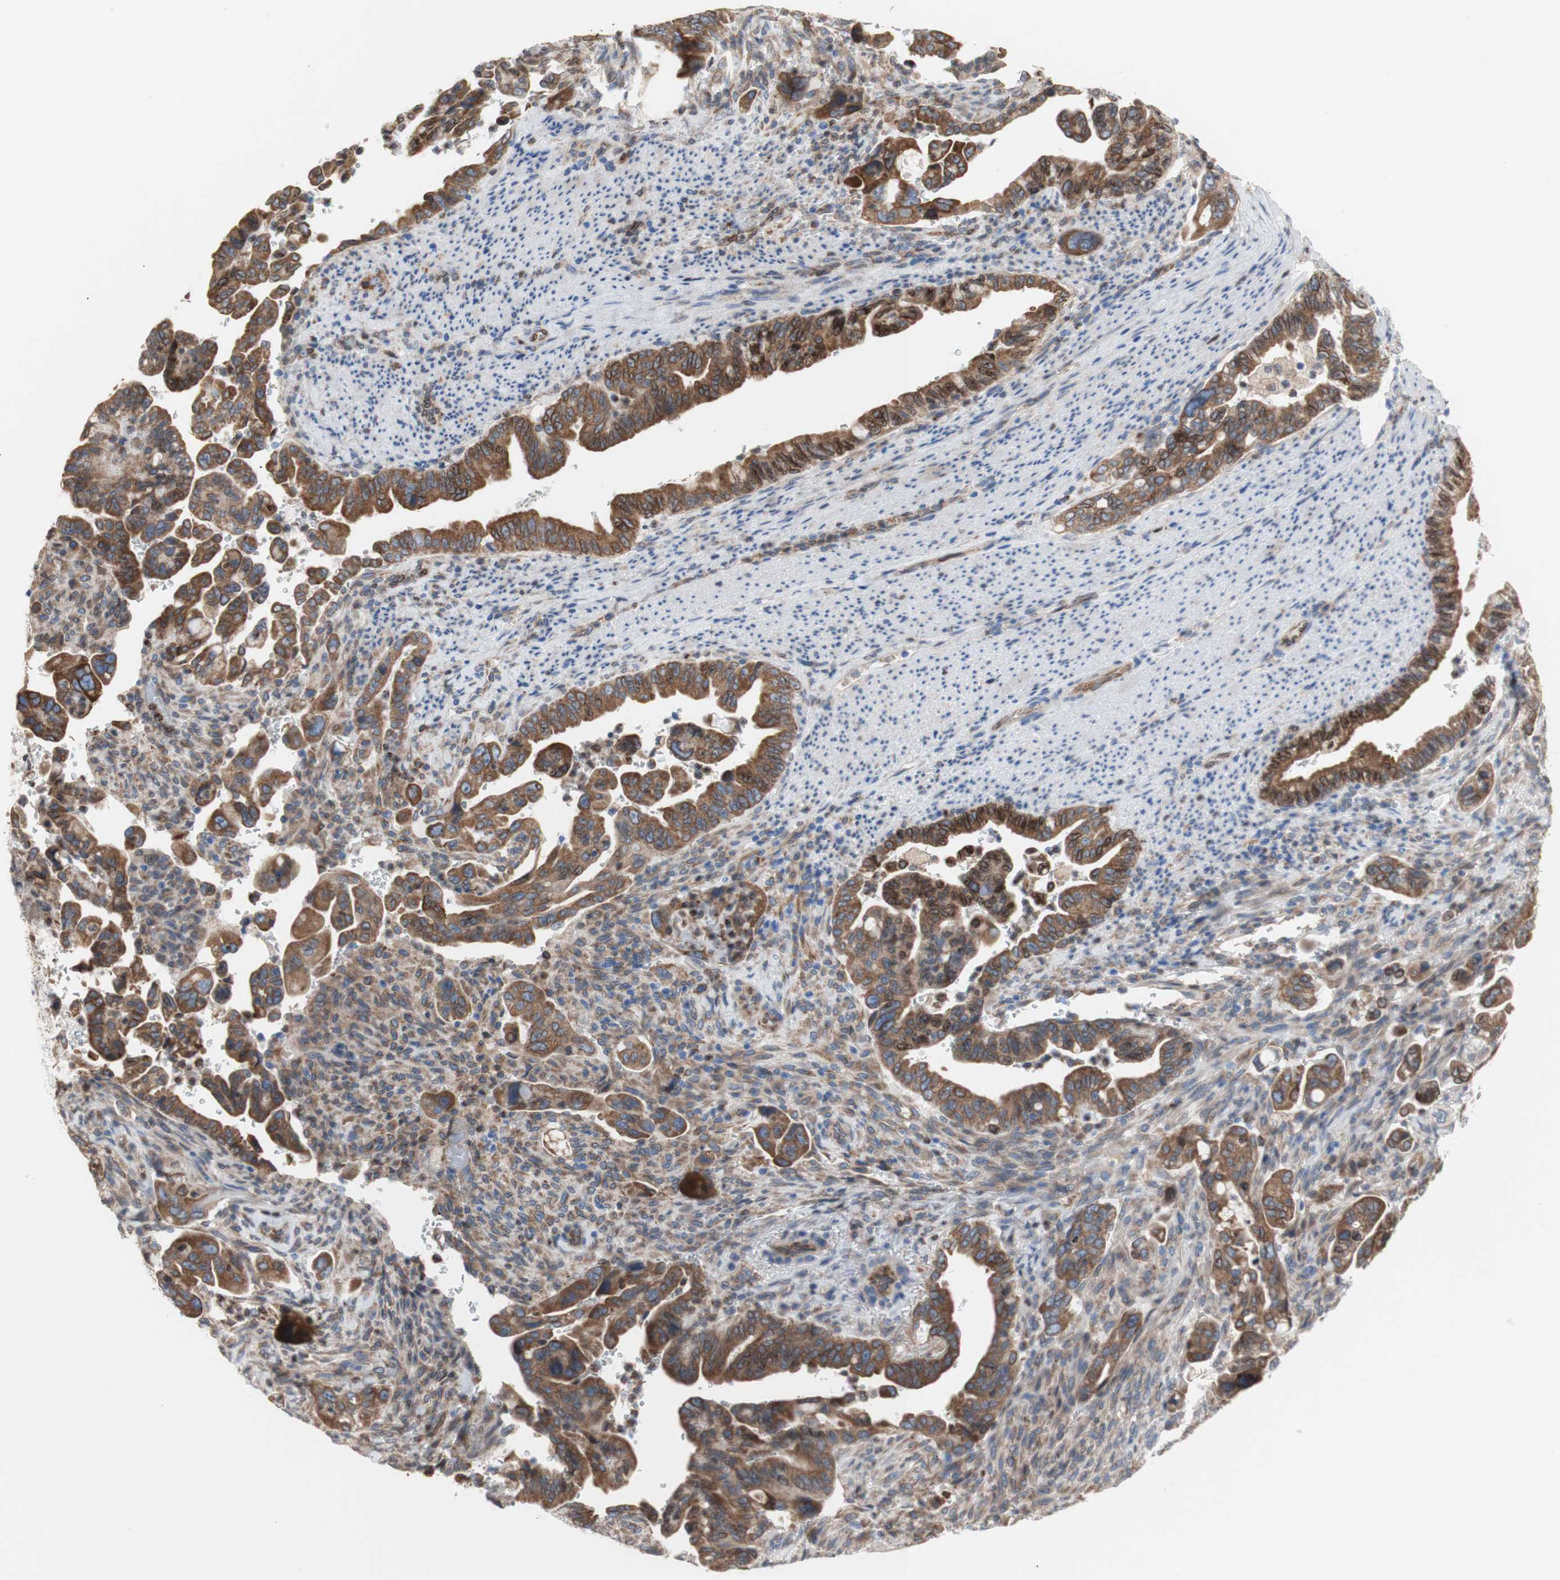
{"staining": {"intensity": "strong", "quantity": ">75%", "location": "cytoplasmic/membranous"}, "tissue": "pancreatic cancer", "cell_type": "Tumor cells", "image_type": "cancer", "snomed": [{"axis": "morphology", "description": "Adenocarcinoma, NOS"}, {"axis": "topography", "description": "Pancreas"}], "caption": "High-magnification brightfield microscopy of adenocarcinoma (pancreatic) stained with DAB (3,3'-diaminobenzidine) (brown) and counterstained with hematoxylin (blue). tumor cells exhibit strong cytoplasmic/membranous positivity is present in about>75% of cells.", "gene": "ERLIN1", "patient": {"sex": "male", "age": 70}}